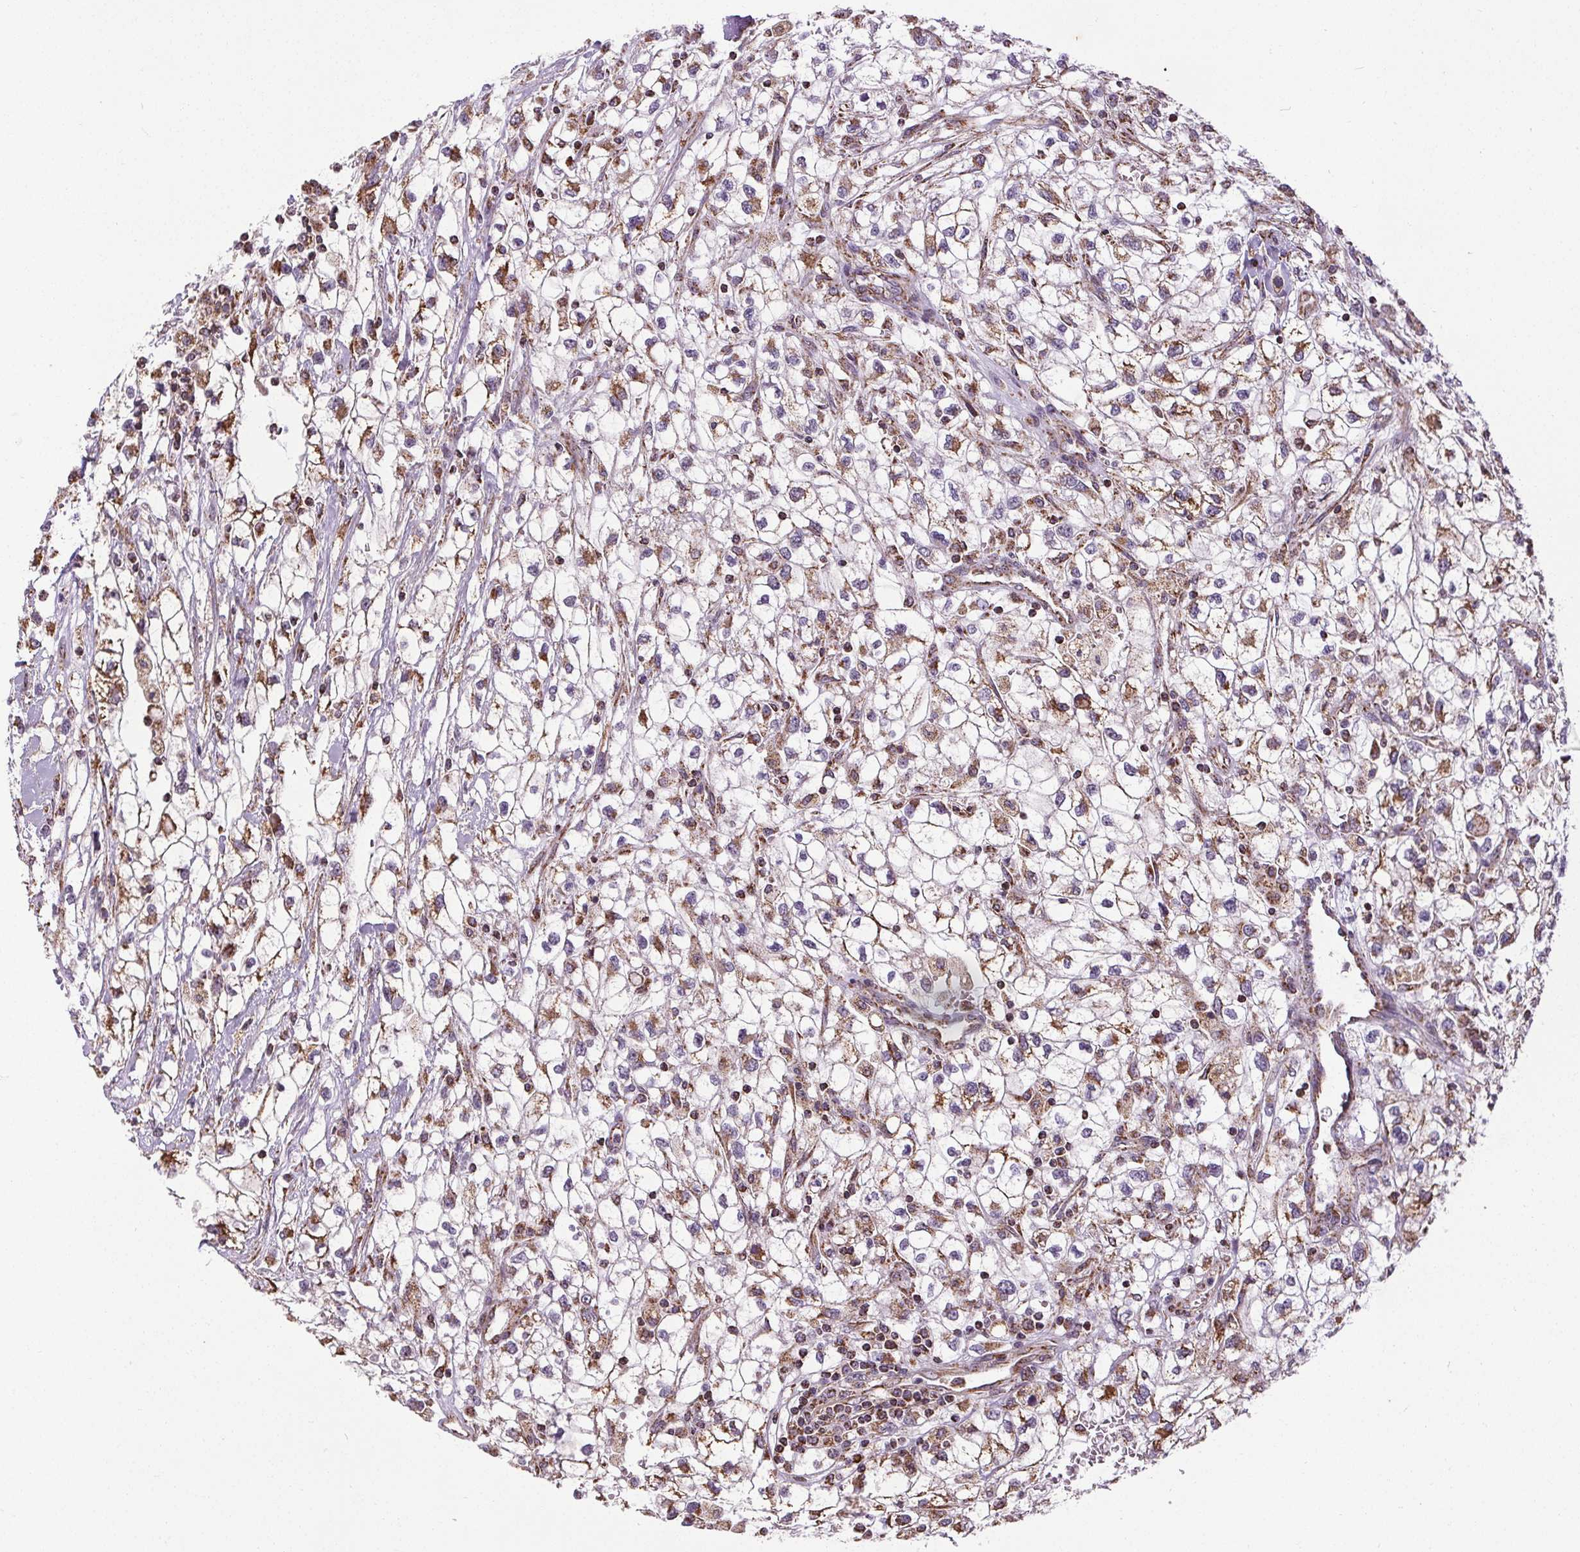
{"staining": {"intensity": "moderate", "quantity": "25%-75%", "location": "cytoplasmic/membranous"}, "tissue": "renal cancer", "cell_type": "Tumor cells", "image_type": "cancer", "snomed": [{"axis": "morphology", "description": "Adenocarcinoma, NOS"}, {"axis": "topography", "description": "Kidney"}], "caption": "A high-resolution histopathology image shows IHC staining of adenocarcinoma (renal), which demonstrates moderate cytoplasmic/membranous staining in about 25%-75% of tumor cells.", "gene": "ZNF548", "patient": {"sex": "male", "age": 59}}